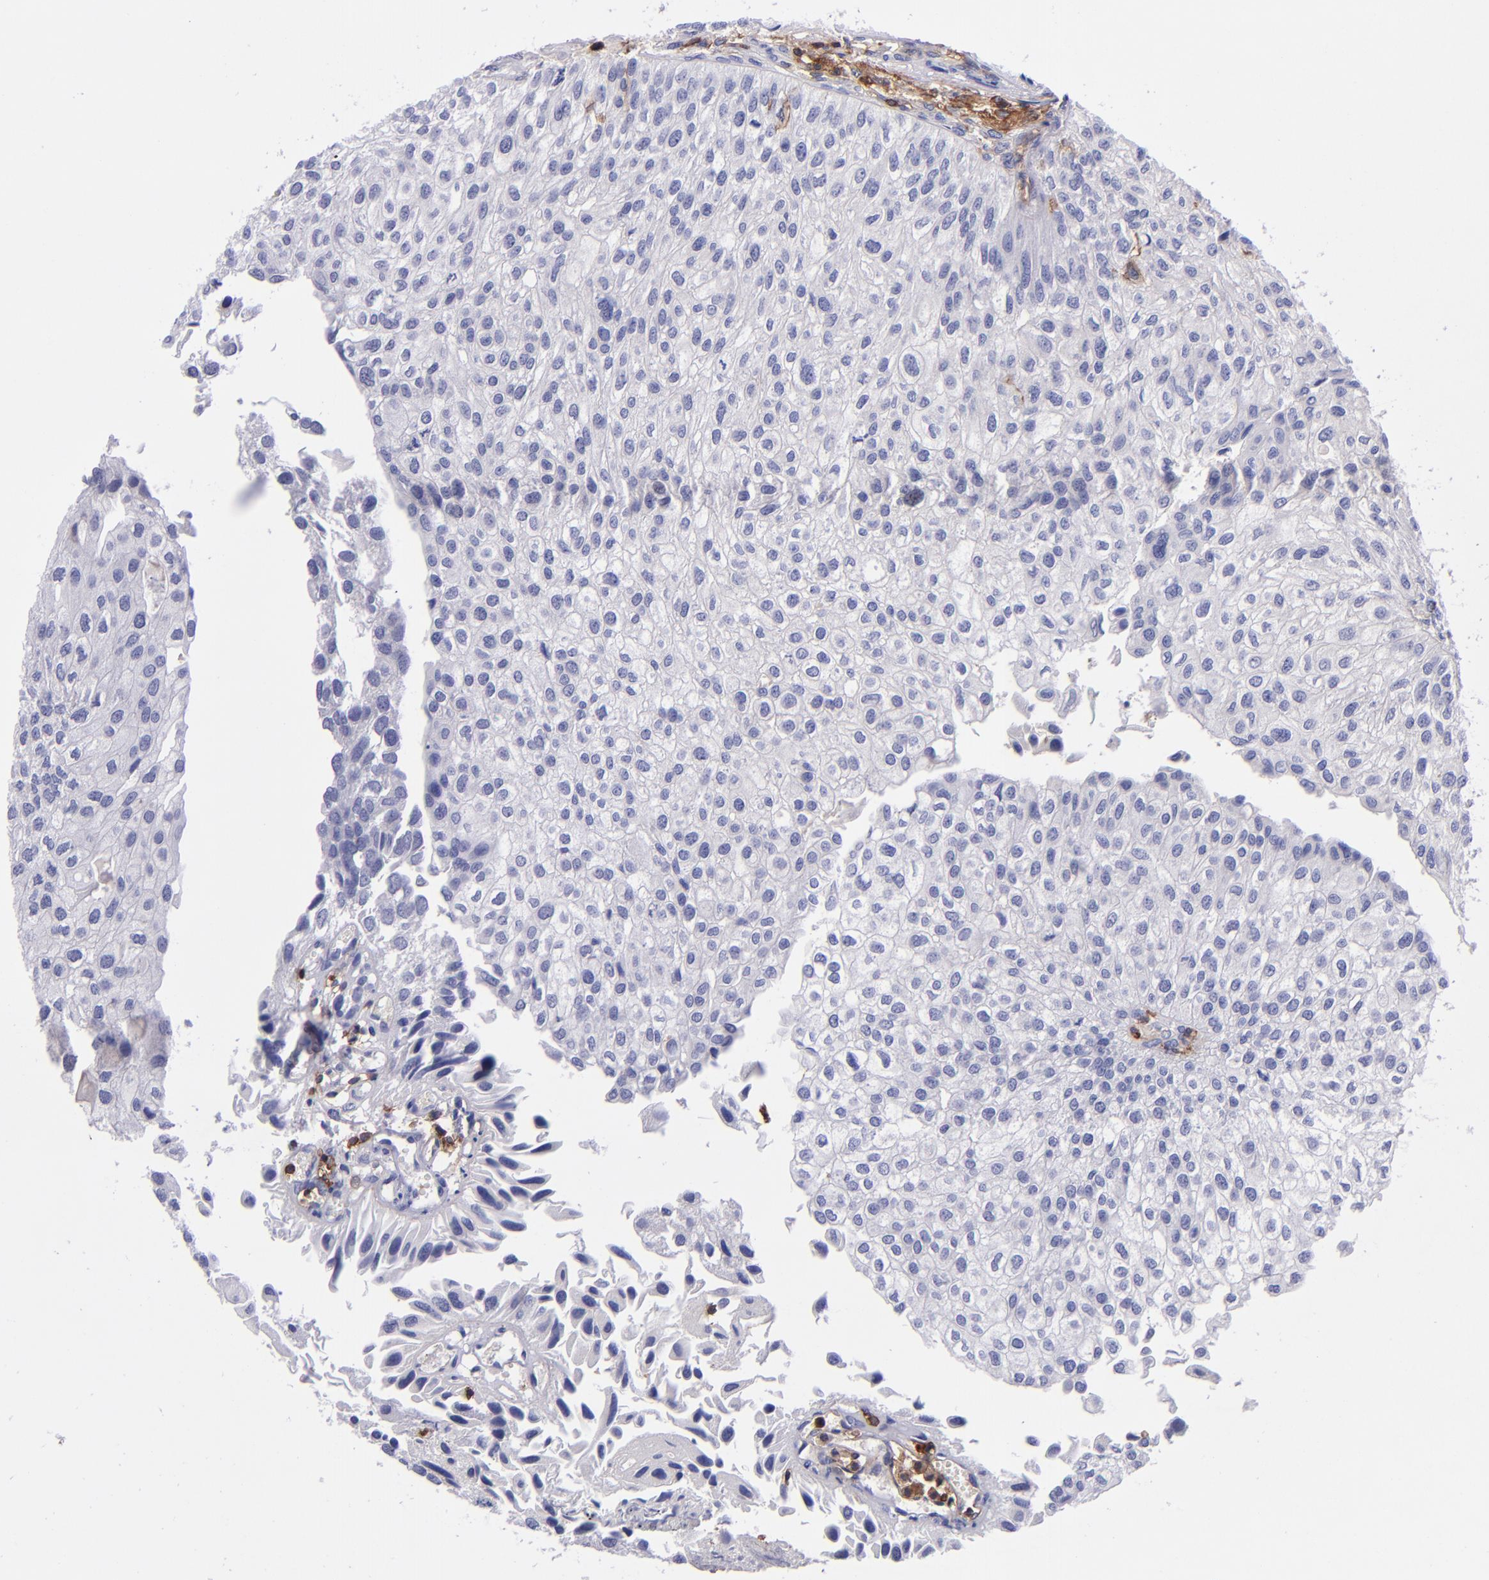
{"staining": {"intensity": "negative", "quantity": "none", "location": "none"}, "tissue": "urothelial cancer", "cell_type": "Tumor cells", "image_type": "cancer", "snomed": [{"axis": "morphology", "description": "Urothelial carcinoma, Low grade"}, {"axis": "topography", "description": "Urinary bladder"}], "caption": "This histopathology image is of low-grade urothelial carcinoma stained with immunohistochemistry to label a protein in brown with the nuclei are counter-stained blue. There is no expression in tumor cells. (DAB (3,3'-diaminobenzidine) IHC visualized using brightfield microscopy, high magnification).", "gene": "ICAM3", "patient": {"sex": "female", "age": 89}}